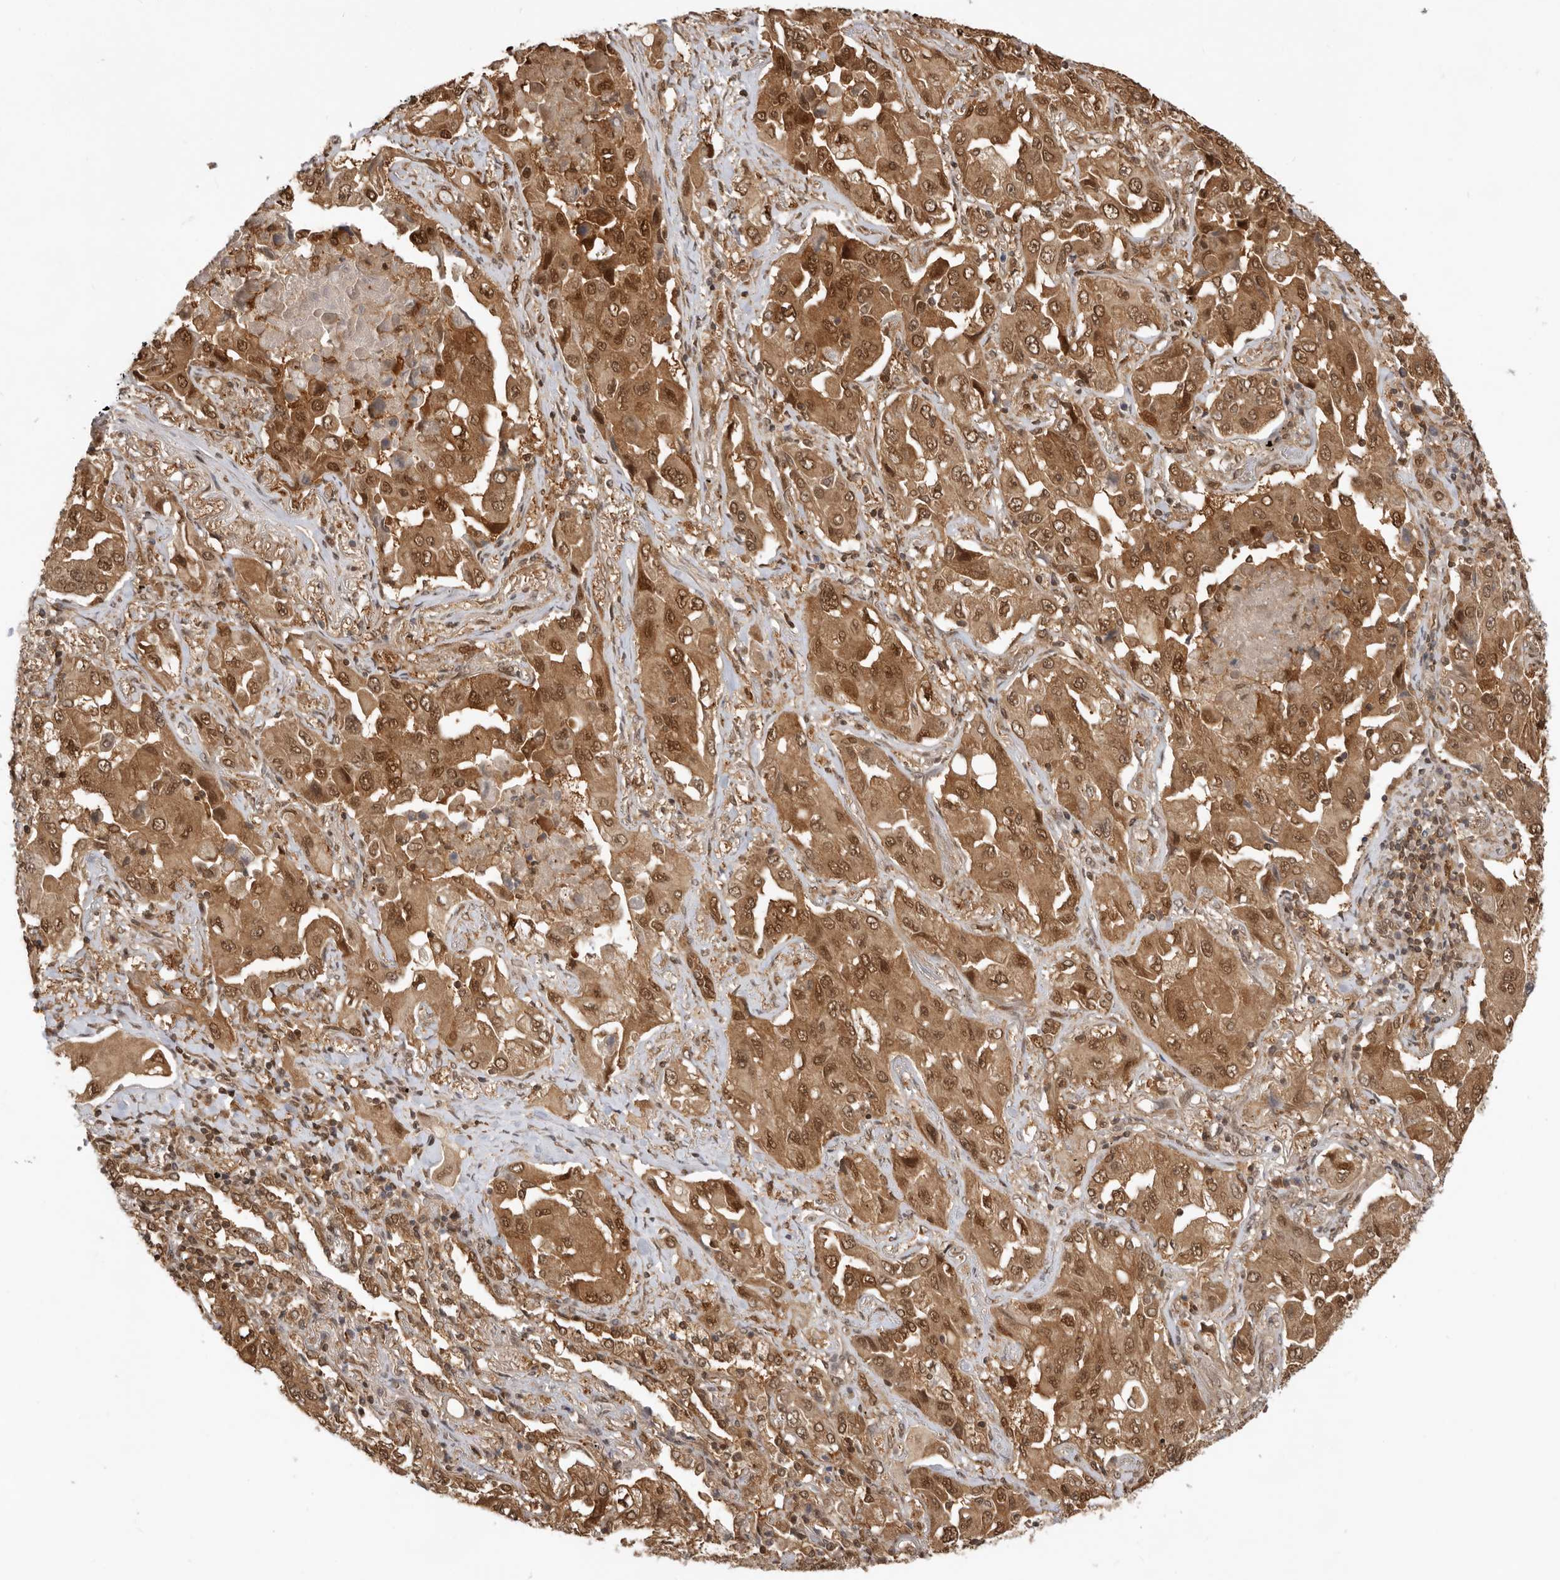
{"staining": {"intensity": "moderate", "quantity": ">75%", "location": "cytoplasmic/membranous,nuclear"}, "tissue": "lung cancer", "cell_type": "Tumor cells", "image_type": "cancer", "snomed": [{"axis": "morphology", "description": "Adenocarcinoma, NOS"}, {"axis": "topography", "description": "Lung"}], "caption": "This histopathology image exhibits IHC staining of human adenocarcinoma (lung), with medium moderate cytoplasmic/membranous and nuclear positivity in approximately >75% of tumor cells.", "gene": "ADPRS", "patient": {"sex": "female", "age": 65}}